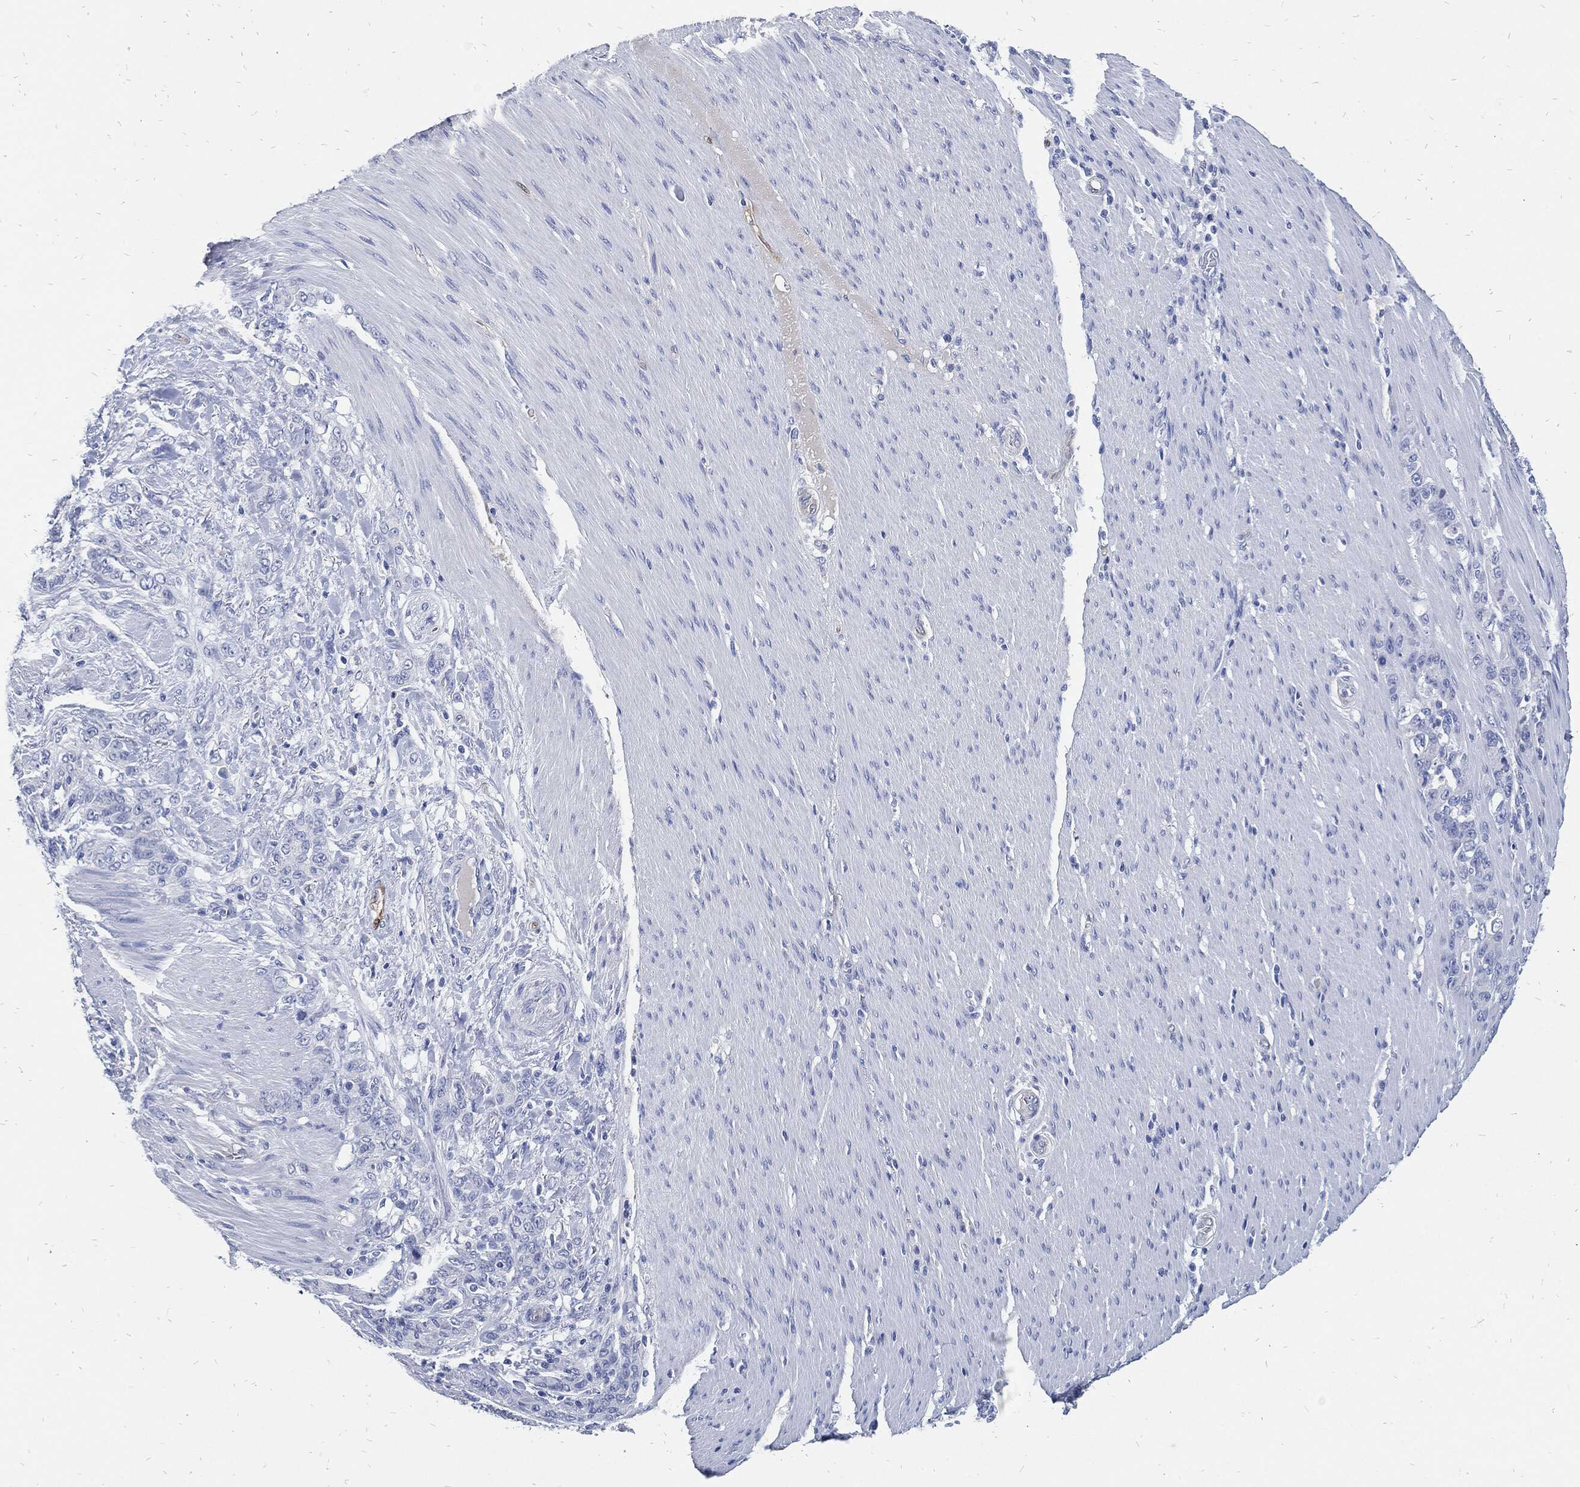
{"staining": {"intensity": "negative", "quantity": "none", "location": "none"}, "tissue": "stomach cancer", "cell_type": "Tumor cells", "image_type": "cancer", "snomed": [{"axis": "morphology", "description": "Normal tissue, NOS"}, {"axis": "morphology", "description": "Adenocarcinoma, NOS"}, {"axis": "topography", "description": "Stomach"}], "caption": "Human stomach adenocarcinoma stained for a protein using IHC shows no expression in tumor cells.", "gene": "FABP4", "patient": {"sex": "female", "age": 79}}